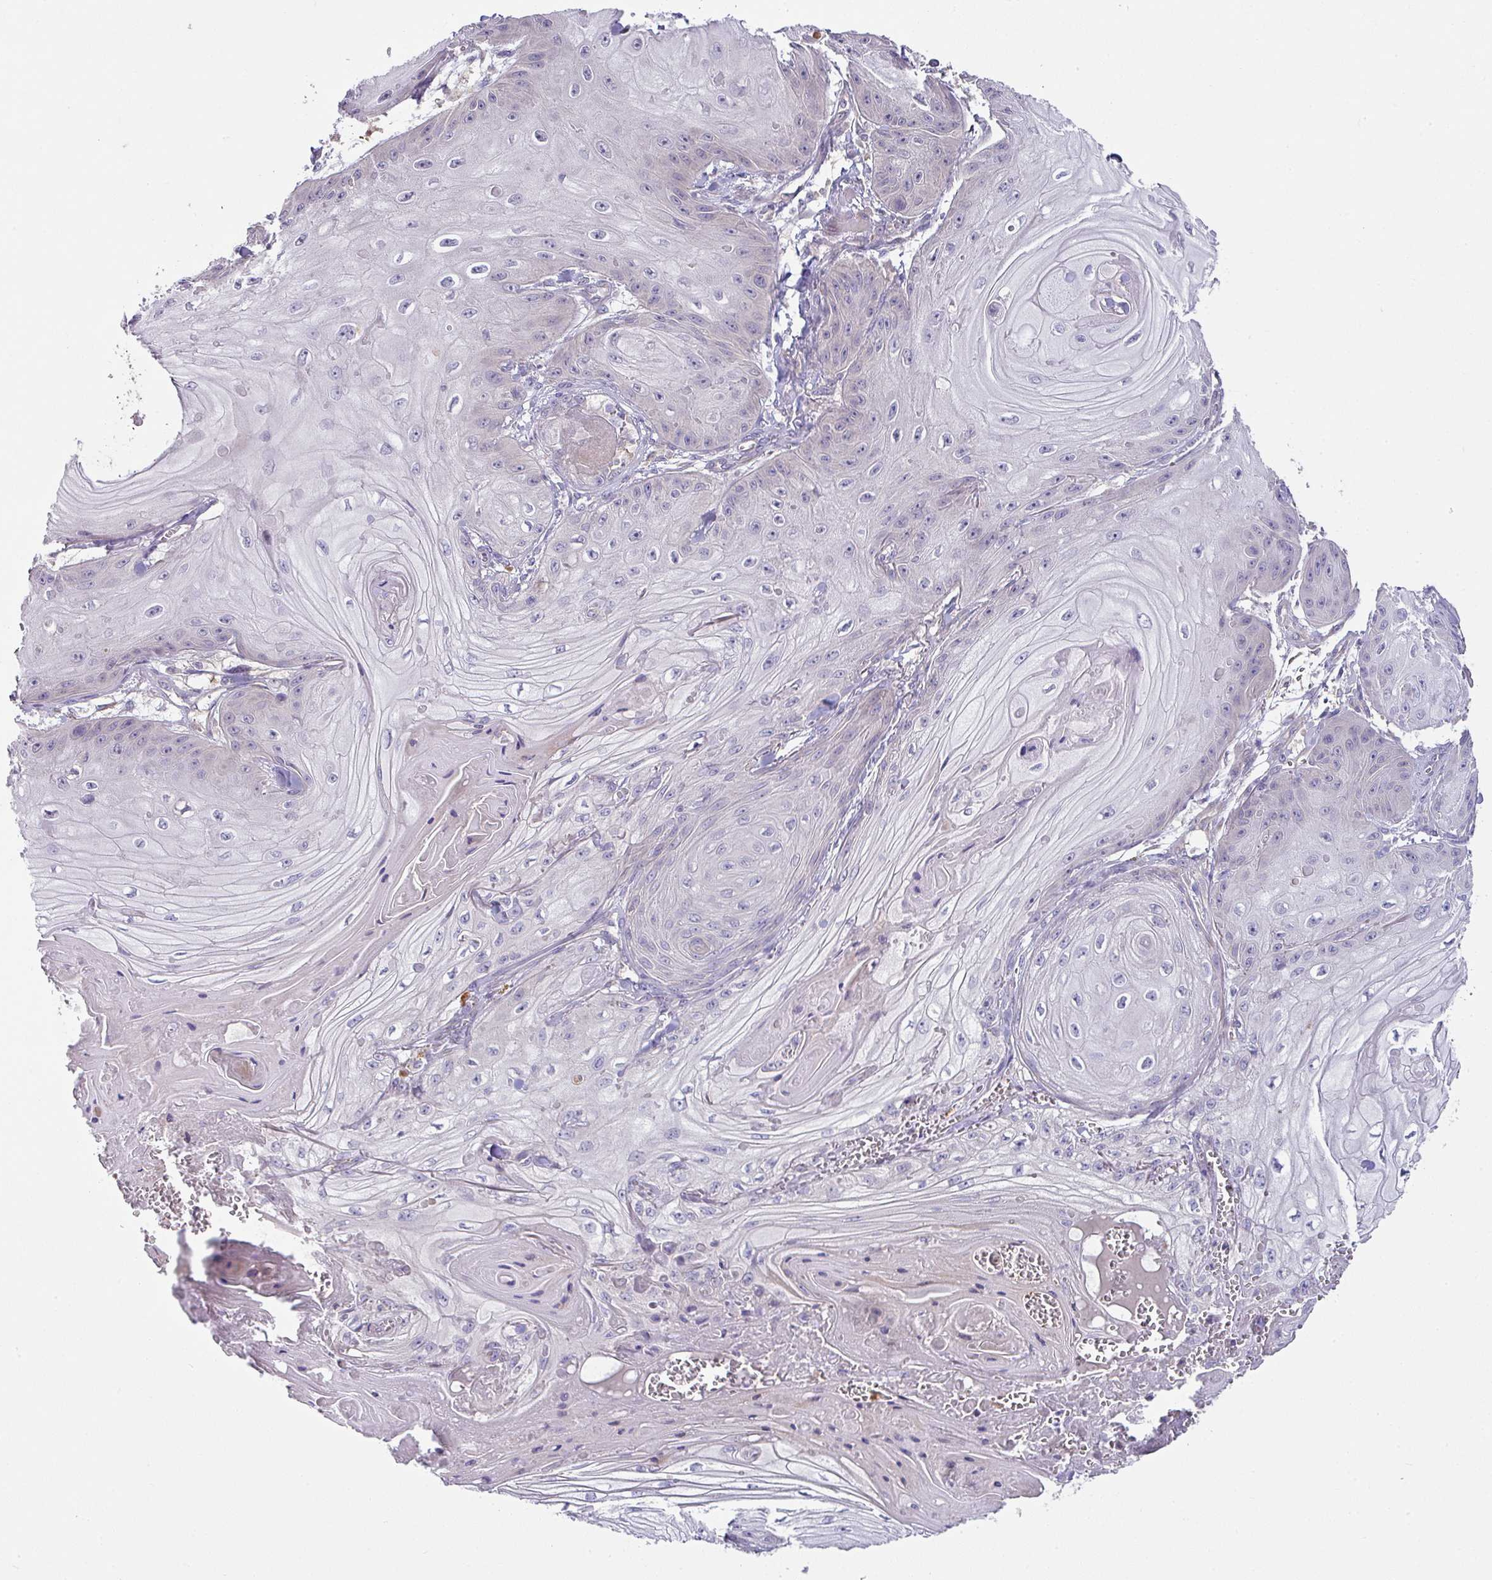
{"staining": {"intensity": "negative", "quantity": "none", "location": "none"}, "tissue": "skin cancer", "cell_type": "Tumor cells", "image_type": "cancer", "snomed": [{"axis": "morphology", "description": "Squamous cell carcinoma, NOS"}, {"axis": "topography", "description": "Skin"}], "caption": "This image is of skin squamous cell carcinoma stained with immunohistochemistry to label a protein in brown with the nuclei are counter-stained blue. There is no expression in tumor cells.", "gene": "SLAMF6", "patient": {"sex": "male", "age": 74}}